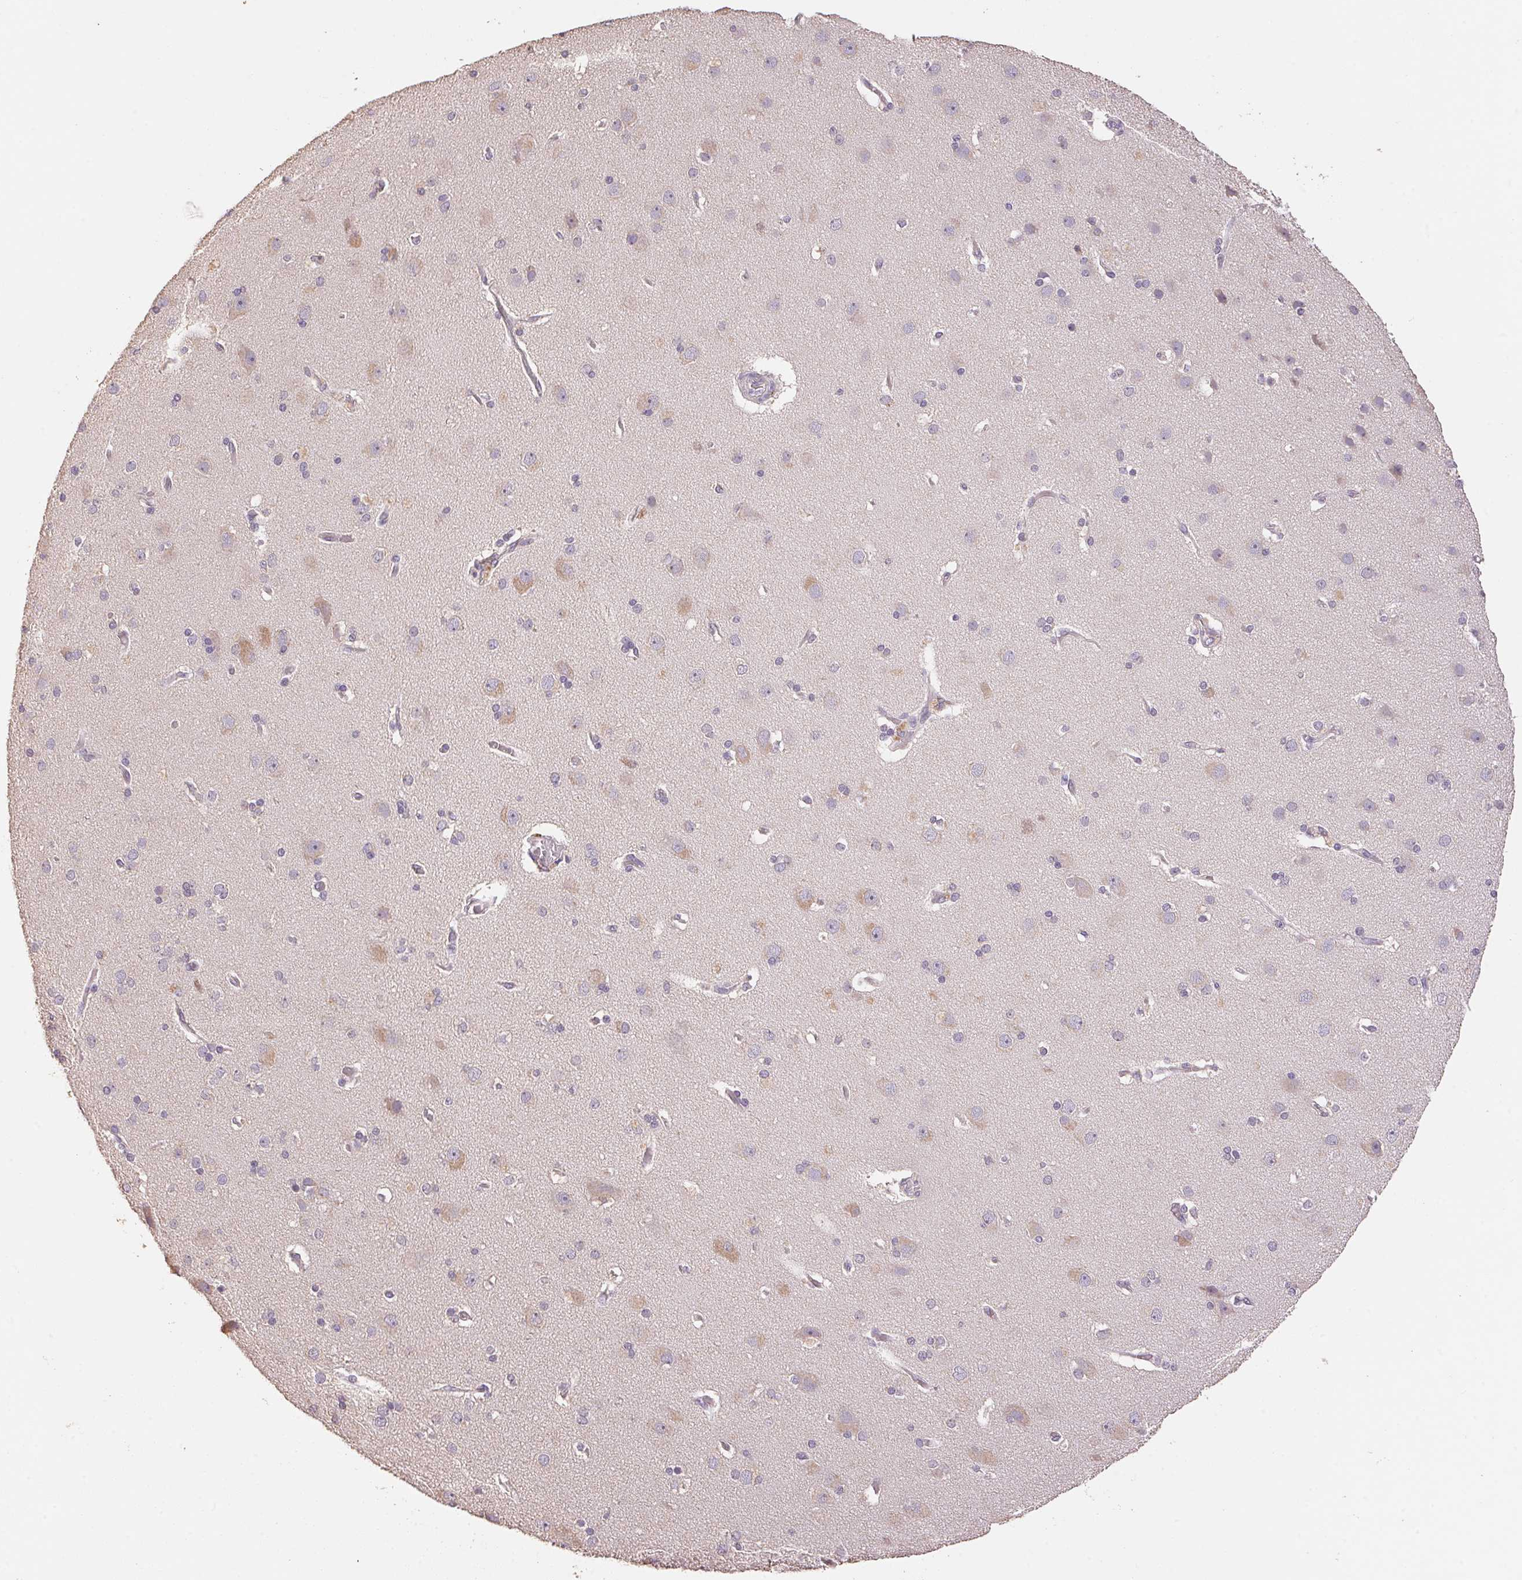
{"staining": {"intensity": "negative", "quantity": "none", "location": "none"}, "tissue": "cerebral cortex", "cell_type": "Endothelial cells", "image_type": "normal", "snomed": [{"axis": "morphology", "description": "Normal tissue, NOS"}, {"axis": "morphology", "description": "Glioma, malignant, High grade"}, {"axis": "topography", "description": "Cerebral cortex"}], "caption": "IHC photomicrograph of normal cerebral cortex: cerebral cortex stained with DAB shows no significant protein staining in endothelial cells.", "gene": "CENPF", "patient": {"sex": "male", "age": 71}}